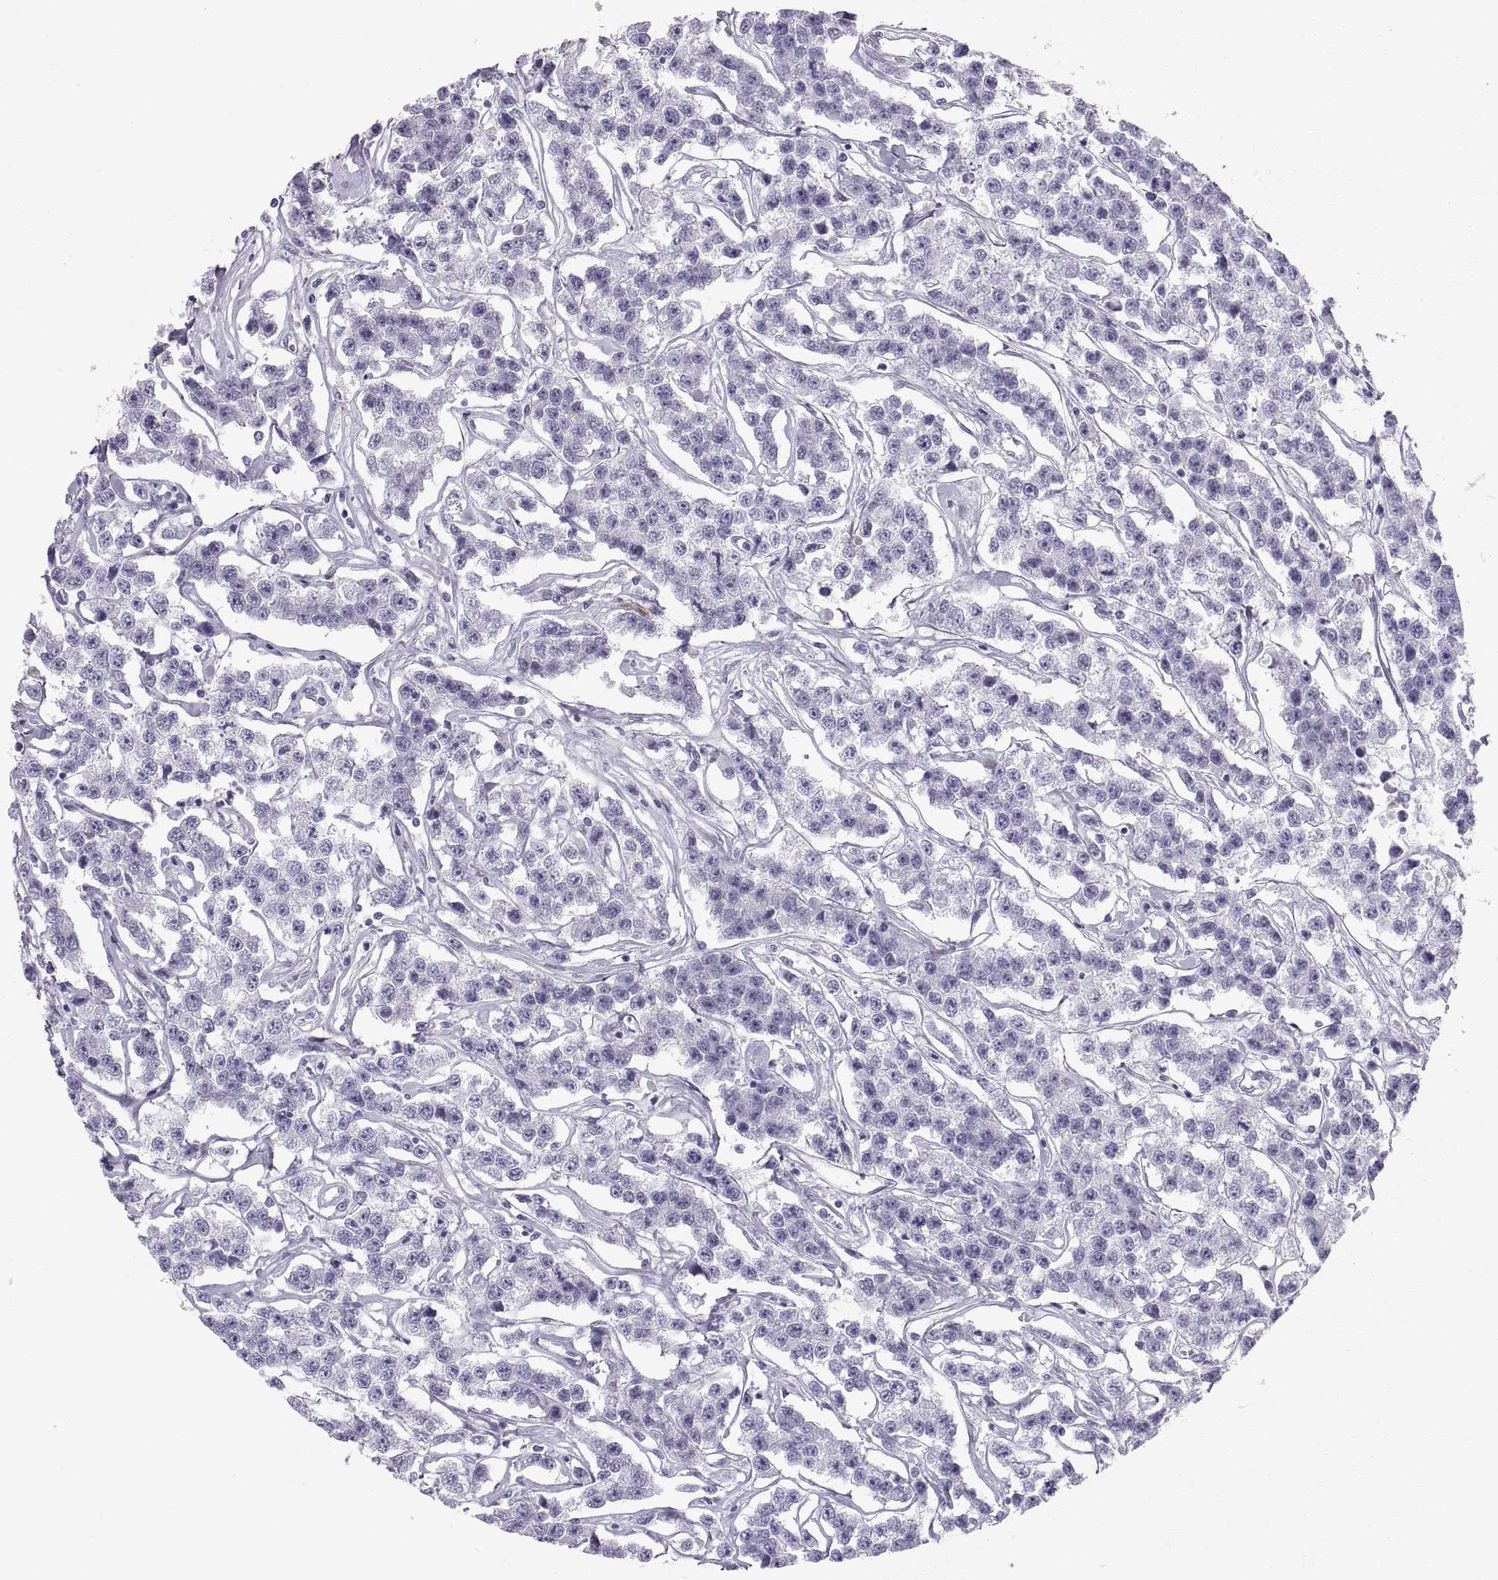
{"staining": {"intensity": "negative", "quantity": "none", "location": "none"}, "tissue": "testis cancer", "cell_type": "Tumor cells", "image_type": "cancer", "snomed": [{"axis": "morphology", "description": "Seminoma, NOS"}, {"axis": "topography", "description": "Testis"}], "caption": "An immunohistochemistry micrograph of testis cancer (seminoma) is shown. There is no staining in tumor cells of testis cancer (seminoma).", "gene": "SLC22A6", "patient": {"sex": "male", "age": 59}}